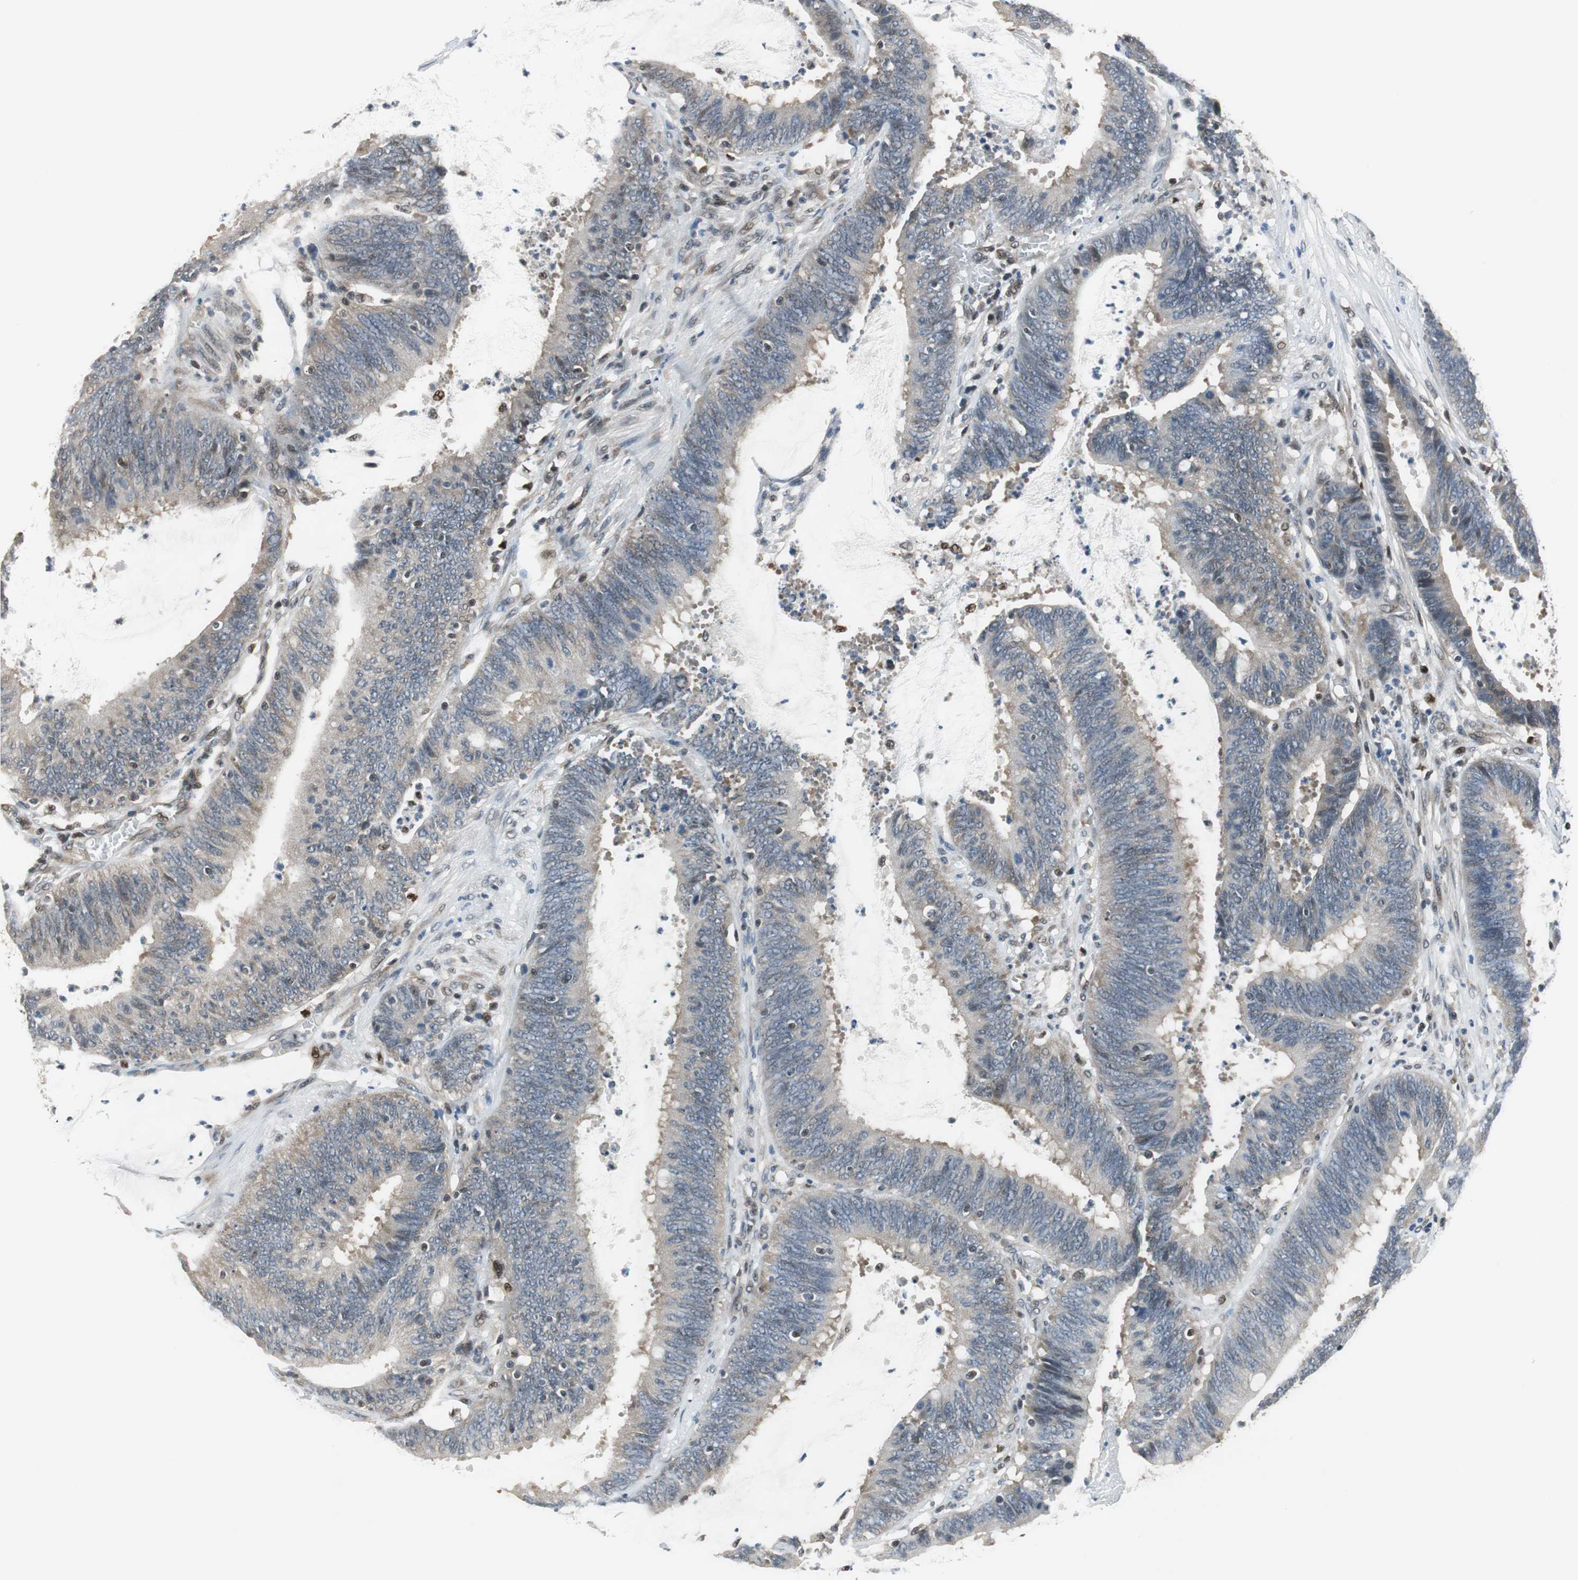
{"staining": {"intensity": "weak", "quantity": "<25%", "location": "cytoplasmic/membranous"}, "tissue": "colorectal cancer", "cell_type": "Tumor cells", "image_type": "cancer", "snomed": [{"axis": "morphology", "description": "Adenocarcinoma, NOS"}, {"axis": "topography", "description": "Rectum"}], "caption": "Immunohistochemistry (IHC) photomicrograph of human colorectal cancer (adenocarcinoma) stained for a protein (brown), which demonstrates no expression in tumor cells.", "gene": "MAFB", "patient": {"sex": "female", "age": 66}}